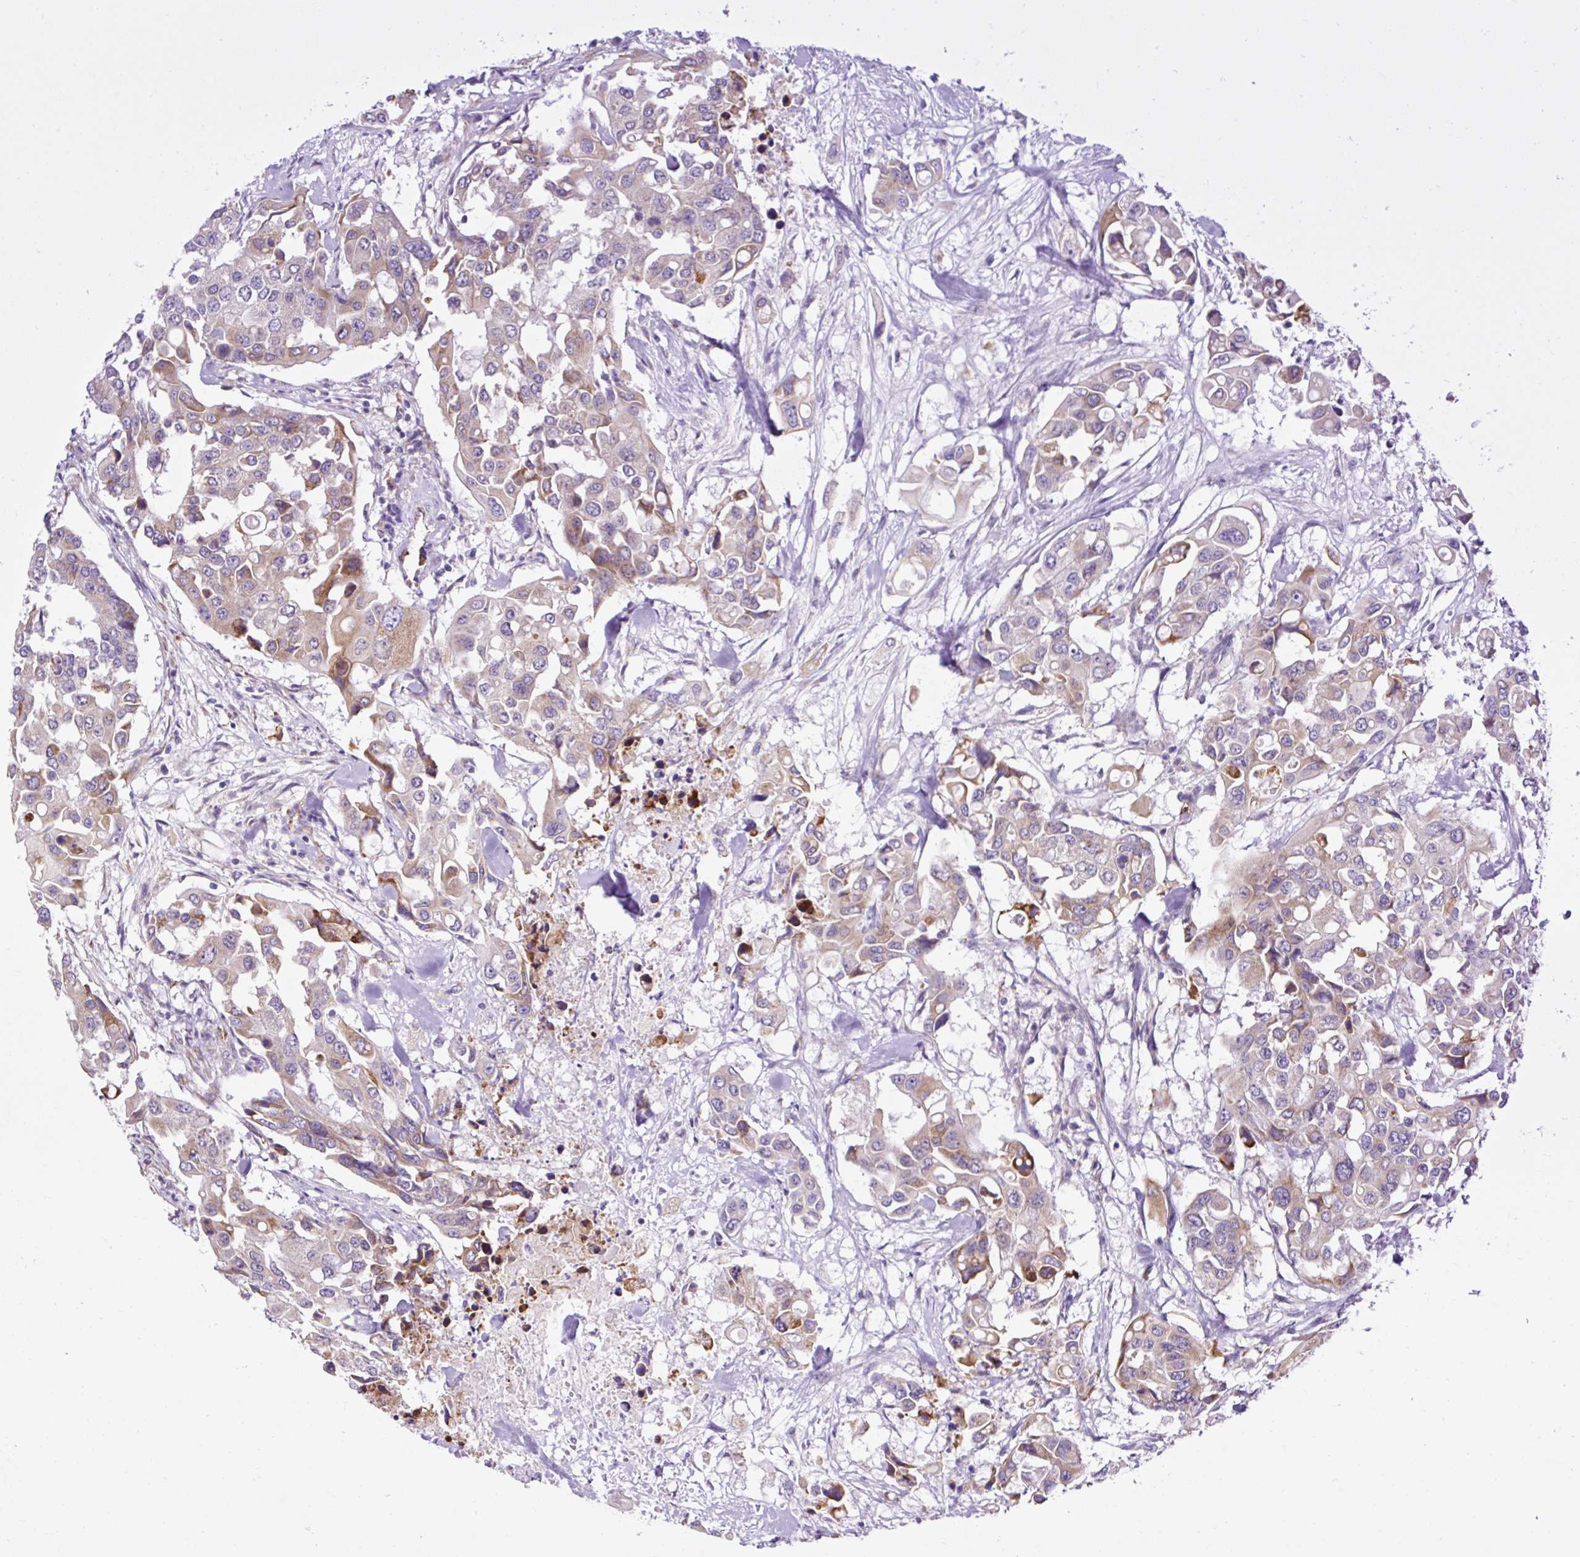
{"staining": {"intensity": "moderate", "quantity": "<25%", "location": "cytoplasmic/membranous"}, "tissue": "colorectal cancer", "cell_type": "Tumor cells", "image_type": "cancer", "snomed": [{"axis": "morphology", "description": "Adenocarcinoma, NOS"}, {"axis": "topography", "description": "Colon"}], "caption": "Immunohistochemistry (DAB (3,3'-diaminobenzidine)) staining of colorectal adenocarcinoma demonstrates moderate cytoplasmic/membranous protein staining in about <25% of tumor cells.", "gene": "FMC1", "patient": {"sex": "male", "age": 77}}